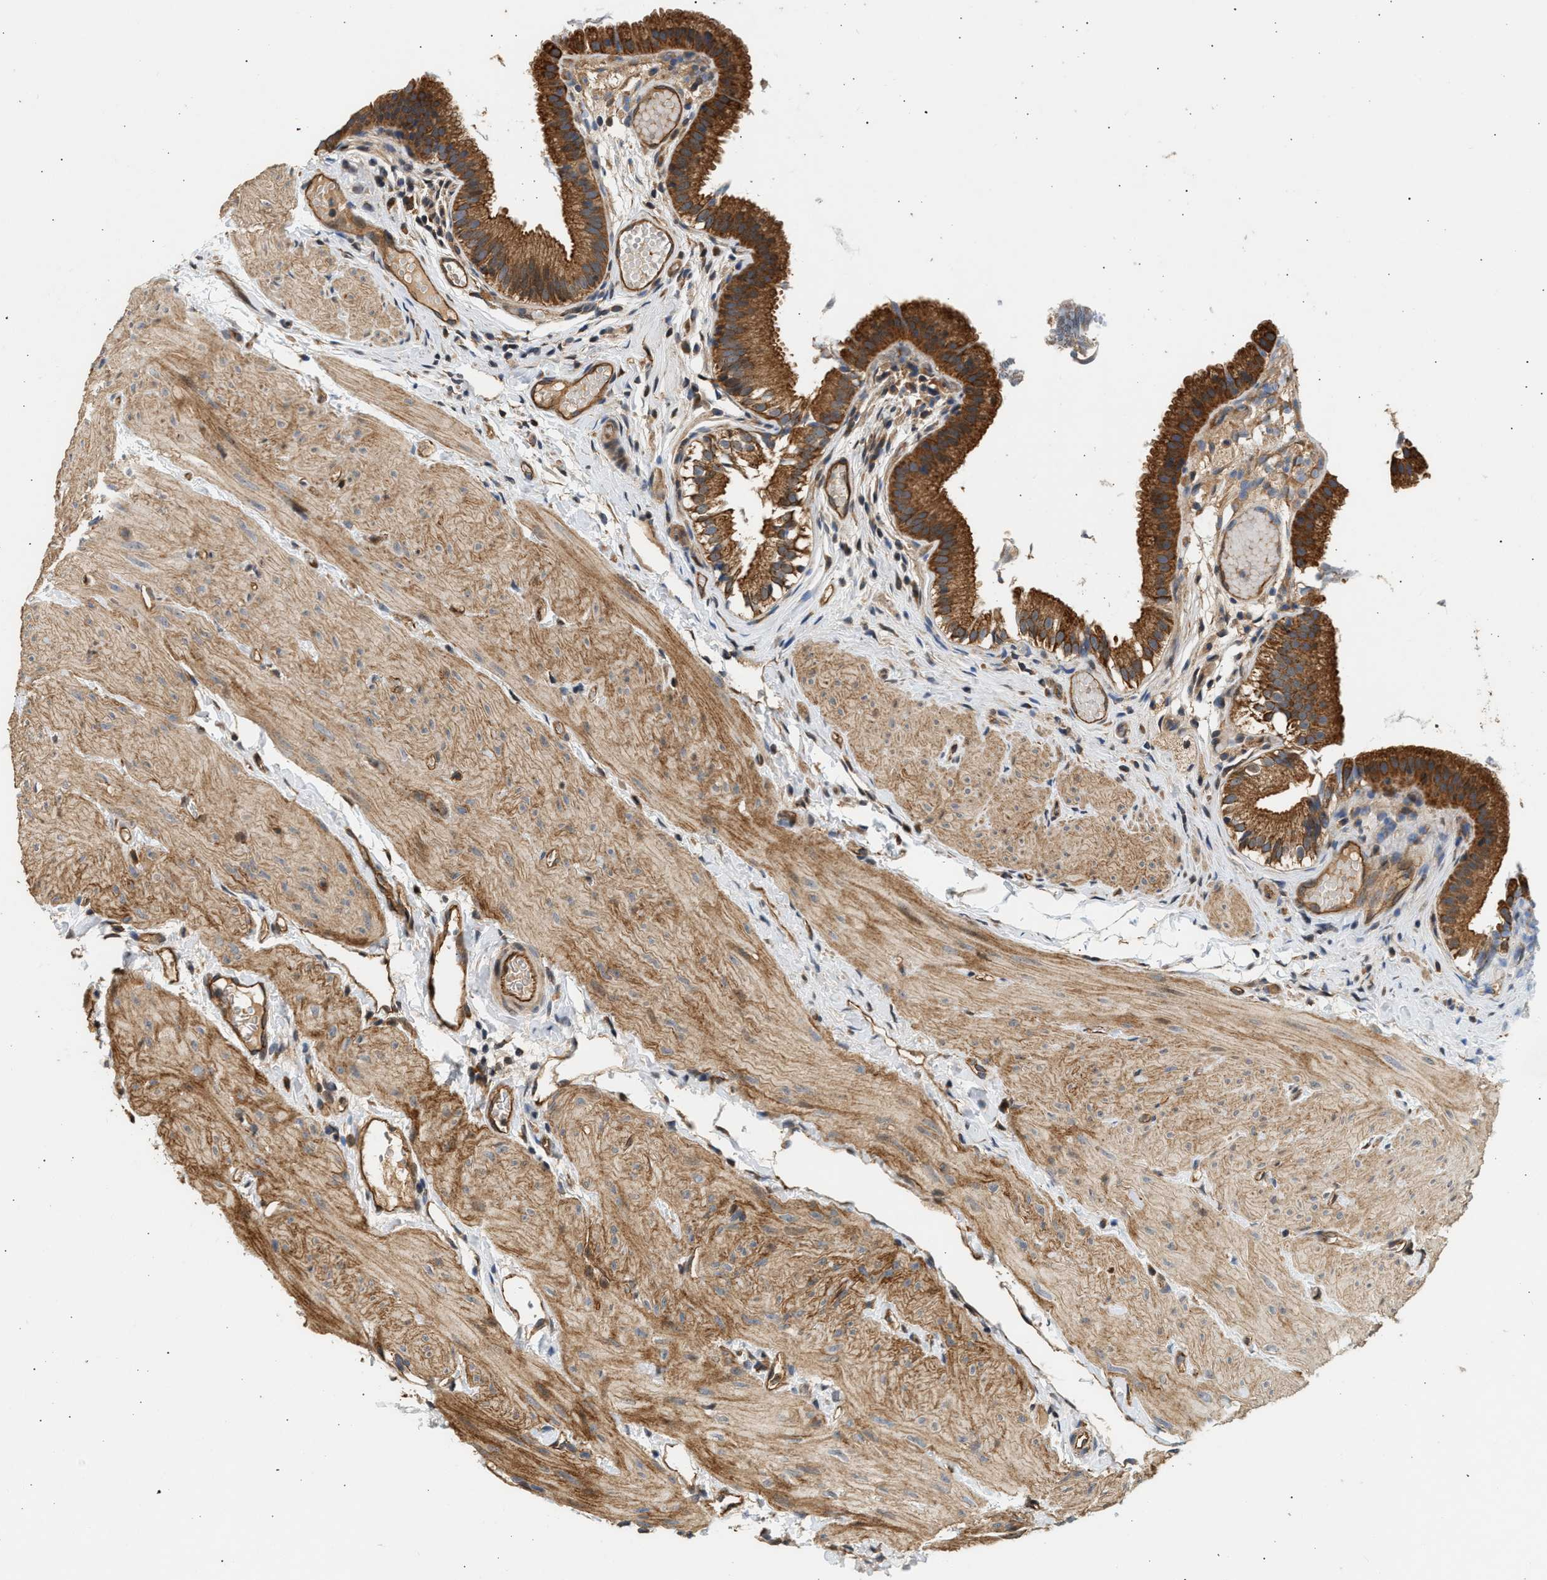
{"staining": {"intensity": "strong", "quantity": ">75%", "location": "cytoplasmic/membranous"}, "tissue": "gallbladder", "cell_type": "Glandular cells", "image_type": "normal", "snomed": [{"axis": "morphology", "description": "Normal tissue, NOS"}, {"axis": "topography", "description": "Gallbladder"}], "caption": "Human gallbladder stained with a protein marker shows strong staining in glandular cells.", "gene": "DUSP14", "patient": {"sex": "female", "age": 26}}